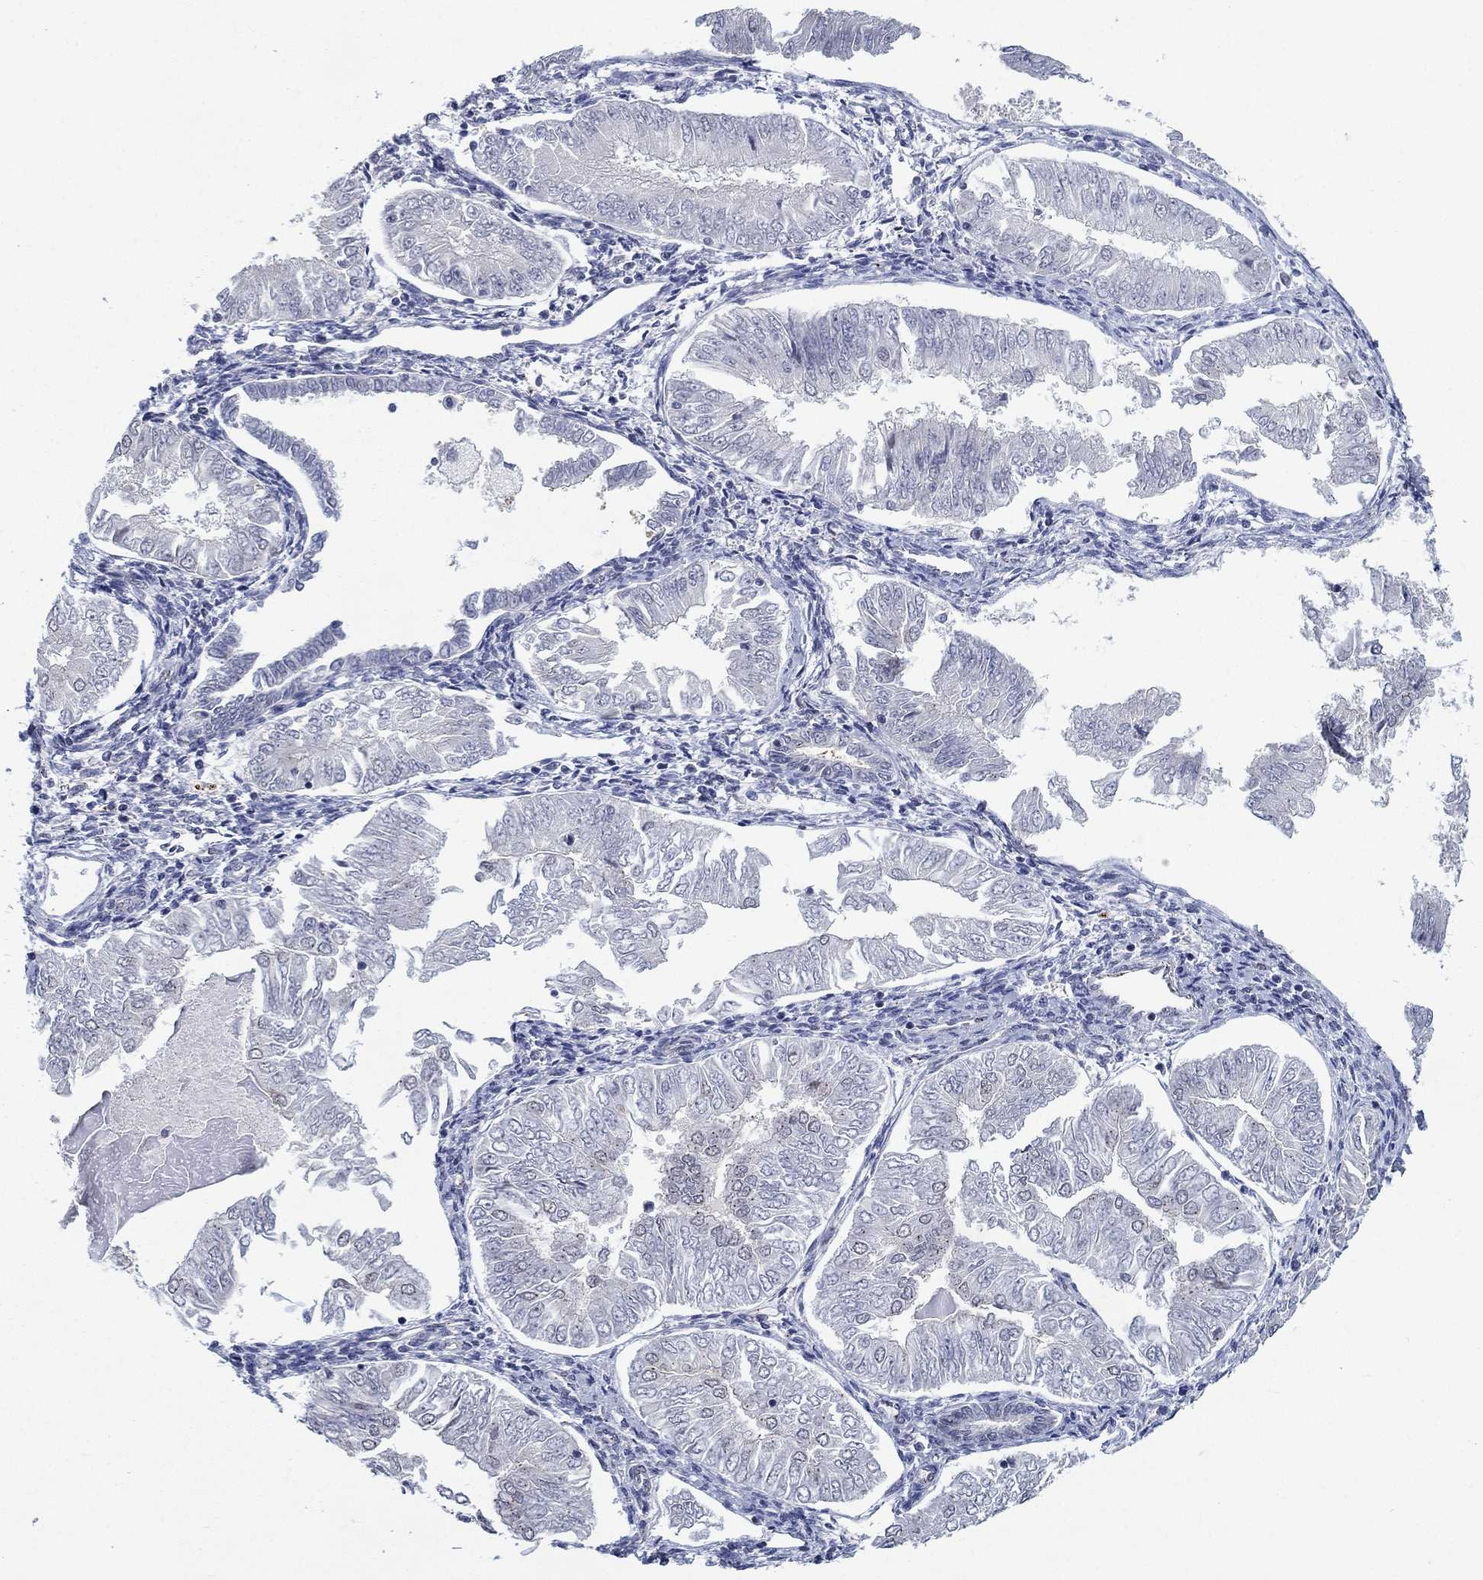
{"staining": {"intensity": "negative", "quantity": "none", "location": "none"}, "tissue": "endometrial cancer", "cell_type": "Tumor cells", "image_type": "cancer", "snomed": [{"axis": "morphology", "description": "Adenocarcinoma, NOS"}, {"axis": "topography", "description": "Endometrium"}], "caption": "A high-resolution histopathology image shows IHC staining of endometrial cancer, which exhibits no significant positivity in tumor cells. Nuclei are stained in blue.", "gene": "SH3RF1", "patient": {"sex": "female", "age": 53}}